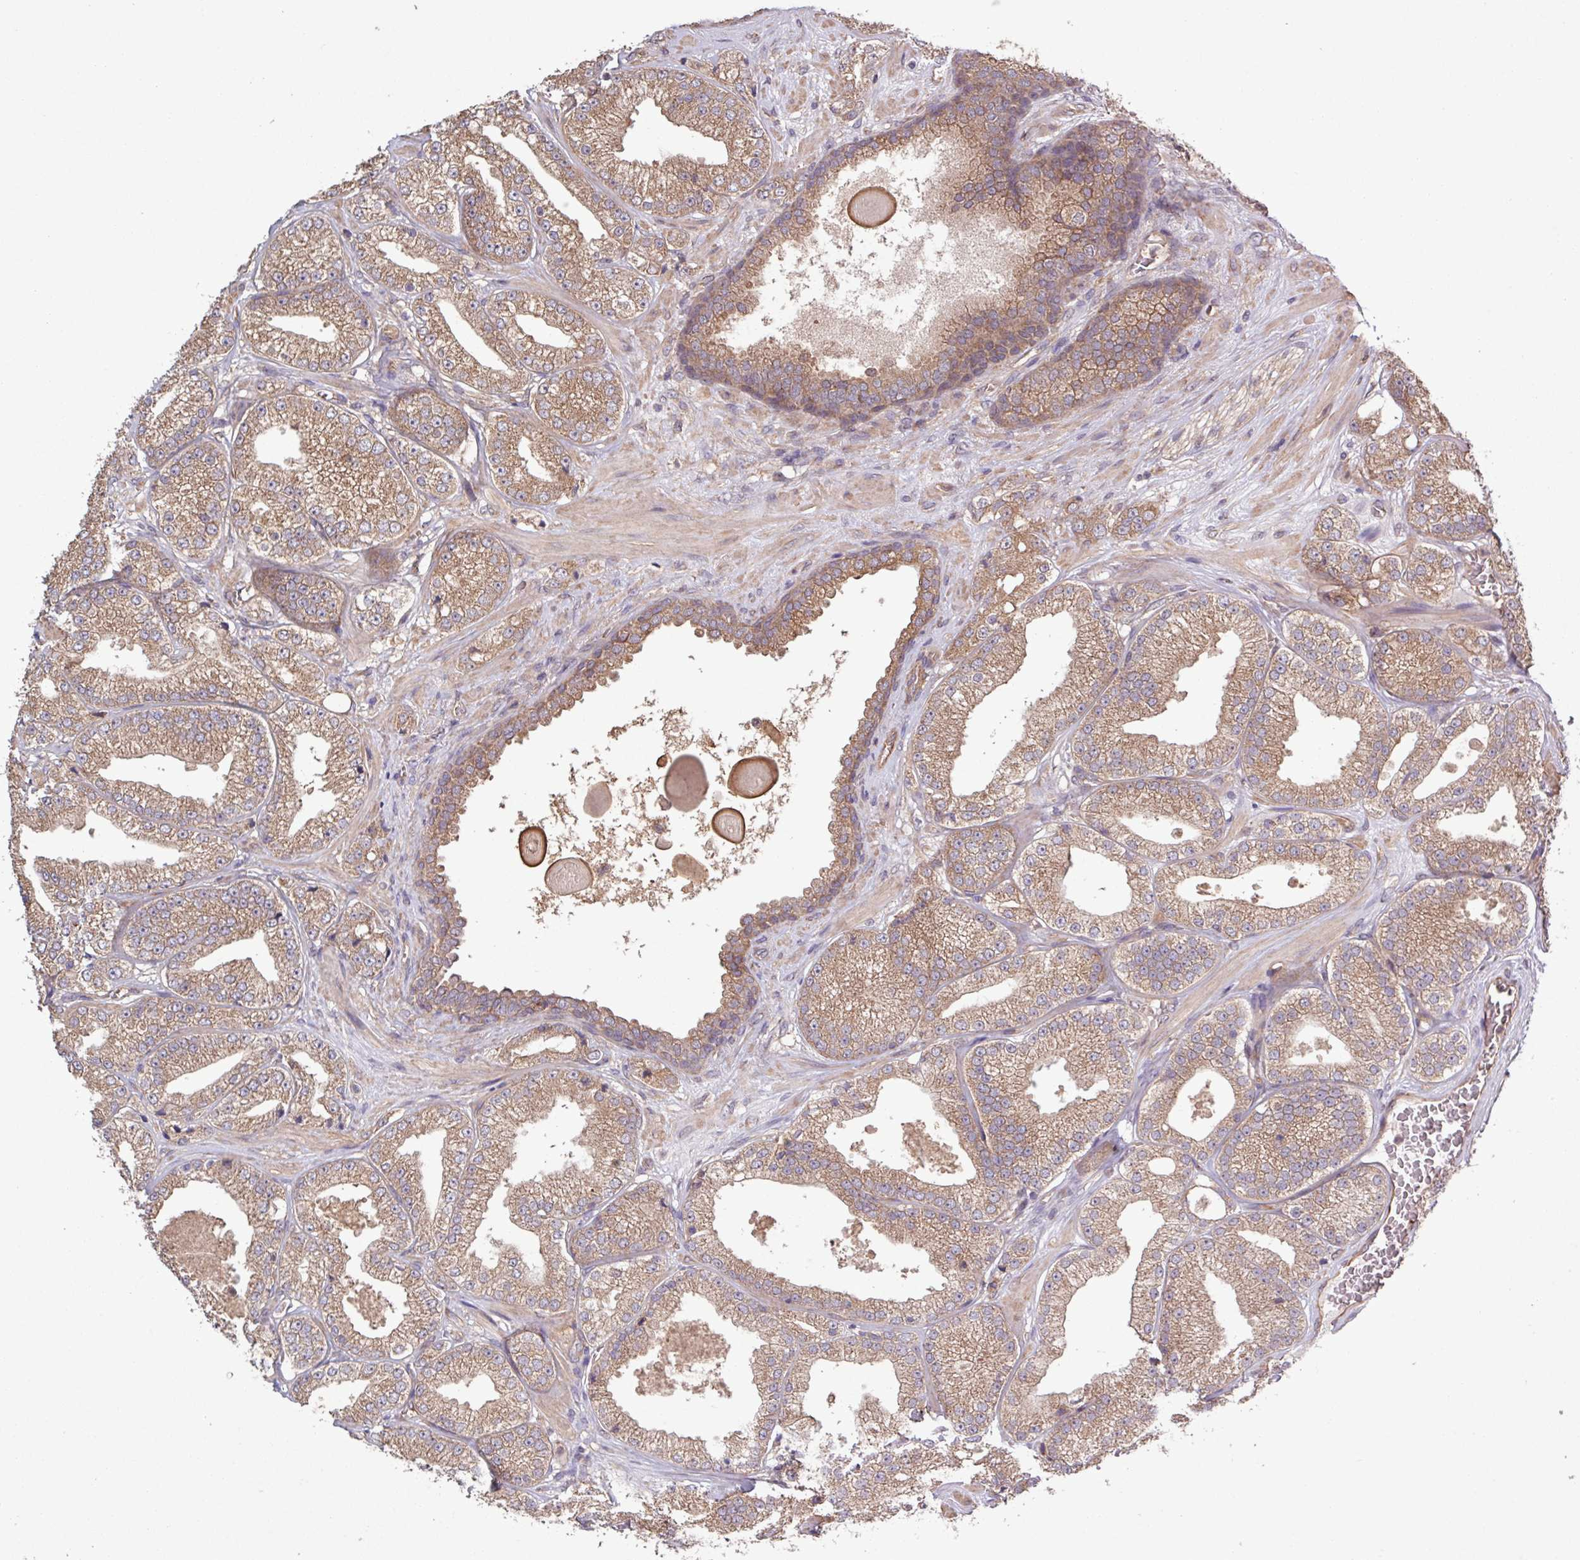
{"staining": {"intensity": "moderate", "quantity": ">75%", "location": "cytoplasmic/membranous"}, "tissue": "prostate cancer", "cell_type": "Tumor cells", "image_type": "cancer", "snomed": [{"axis": "morphology", "description": "Adenocarcinoma, High grade"}, {"axis": "topography", "description": "Prostate"}], "caption": "Prostate high-grade adenocarcinoma stained with DAB (3,3'-diaminobenzidine) immunohistochemistry shows medium levels of moderate cytoplasmic/membranous positivity in approximately >75% of tumor cells.", "gene": "TRABD2A", "patient": {"sex": "male", "age": 68}}